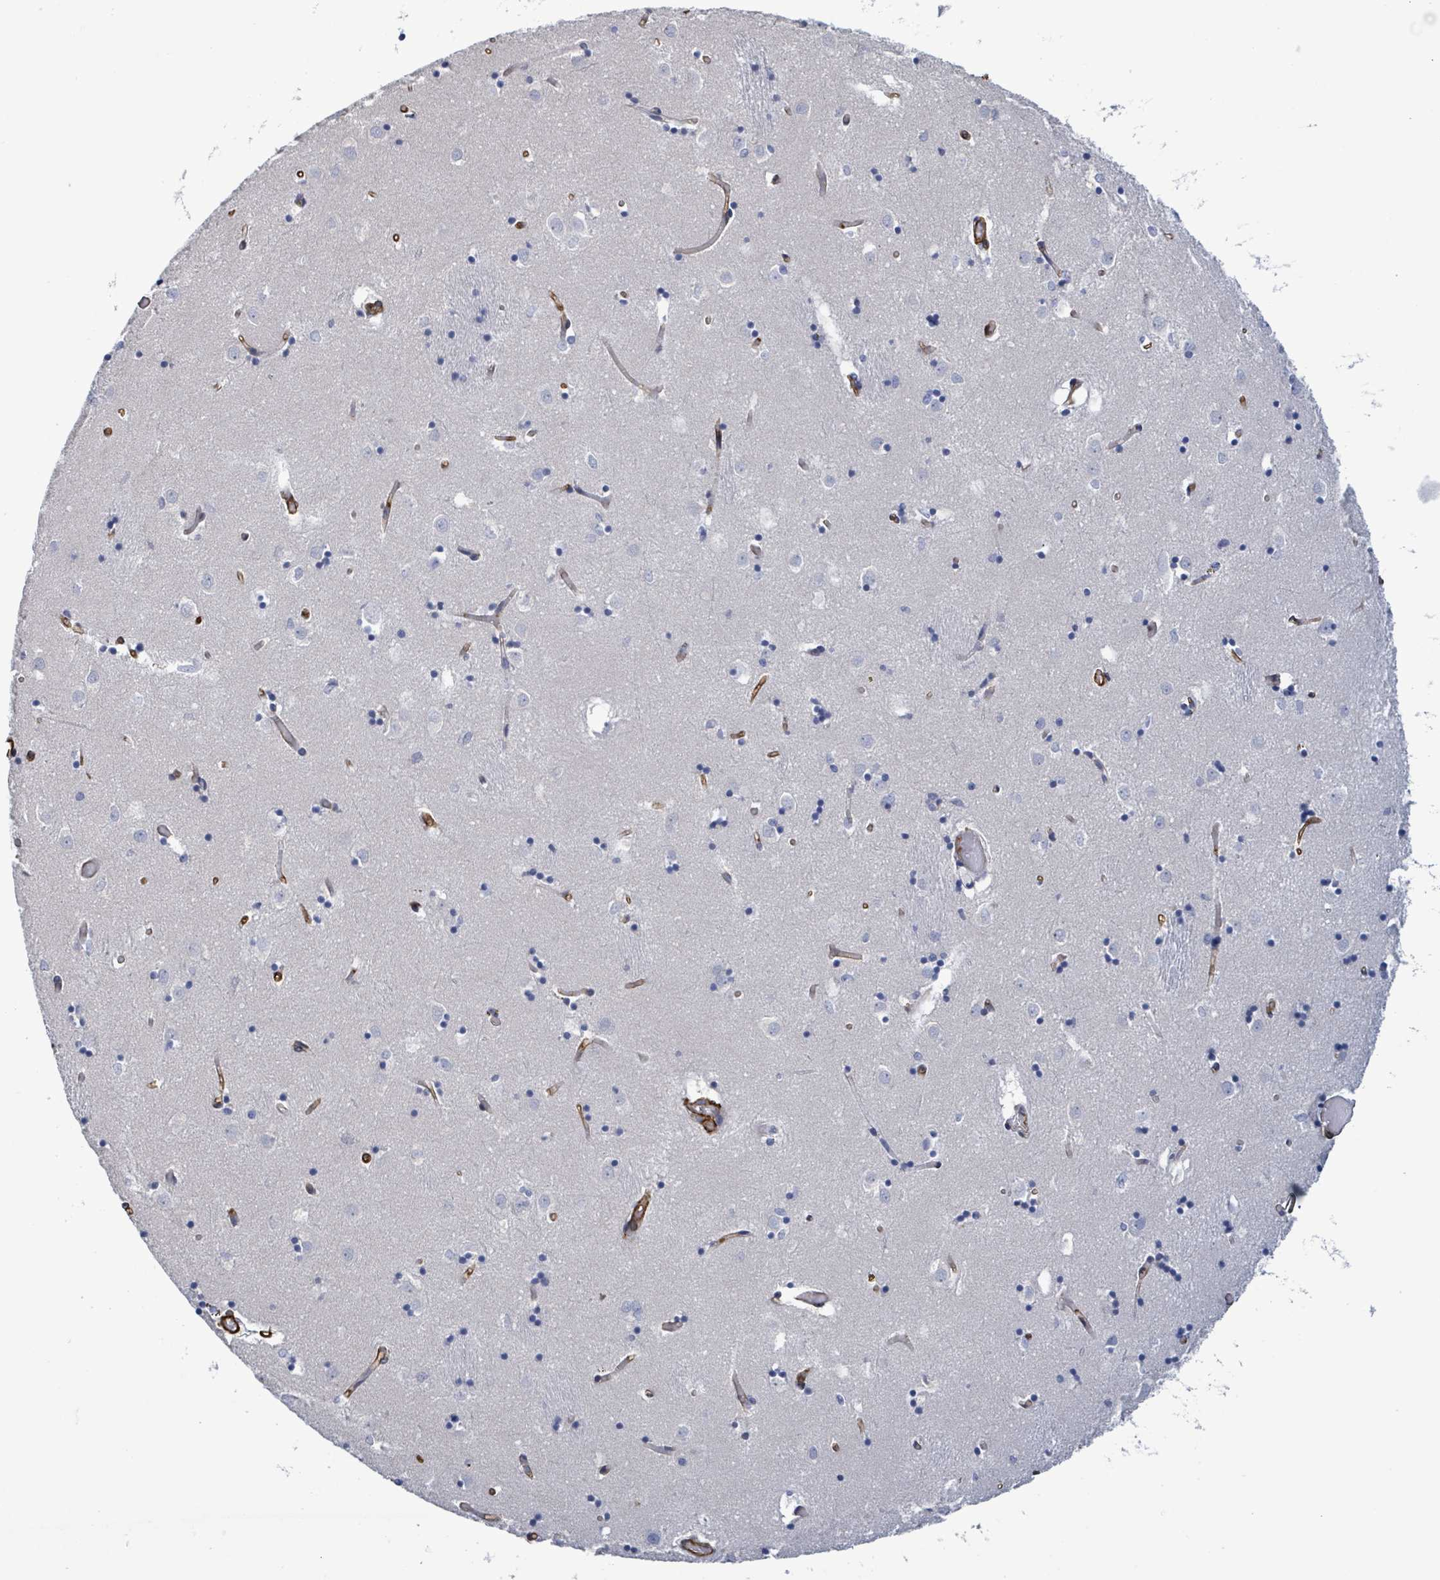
{"staining": {"intensity": "negative", "quantity": "none", "location": "none"}, "tissue": "caudate", "cell_type": "Glial cells", "image_type": "normal", "snomed": [{"axis": "morphology", "description": "Normal tissue, NOS"}, {"axis": "topography", "description": "Lateral ventricle wall"}], "caption": "Immunohistochemical staining of benign caudate demonstrates no significant positivity in glial cells.", "gene": "PRKRIP1", "patient": {"sex": "male", "age": 70}}